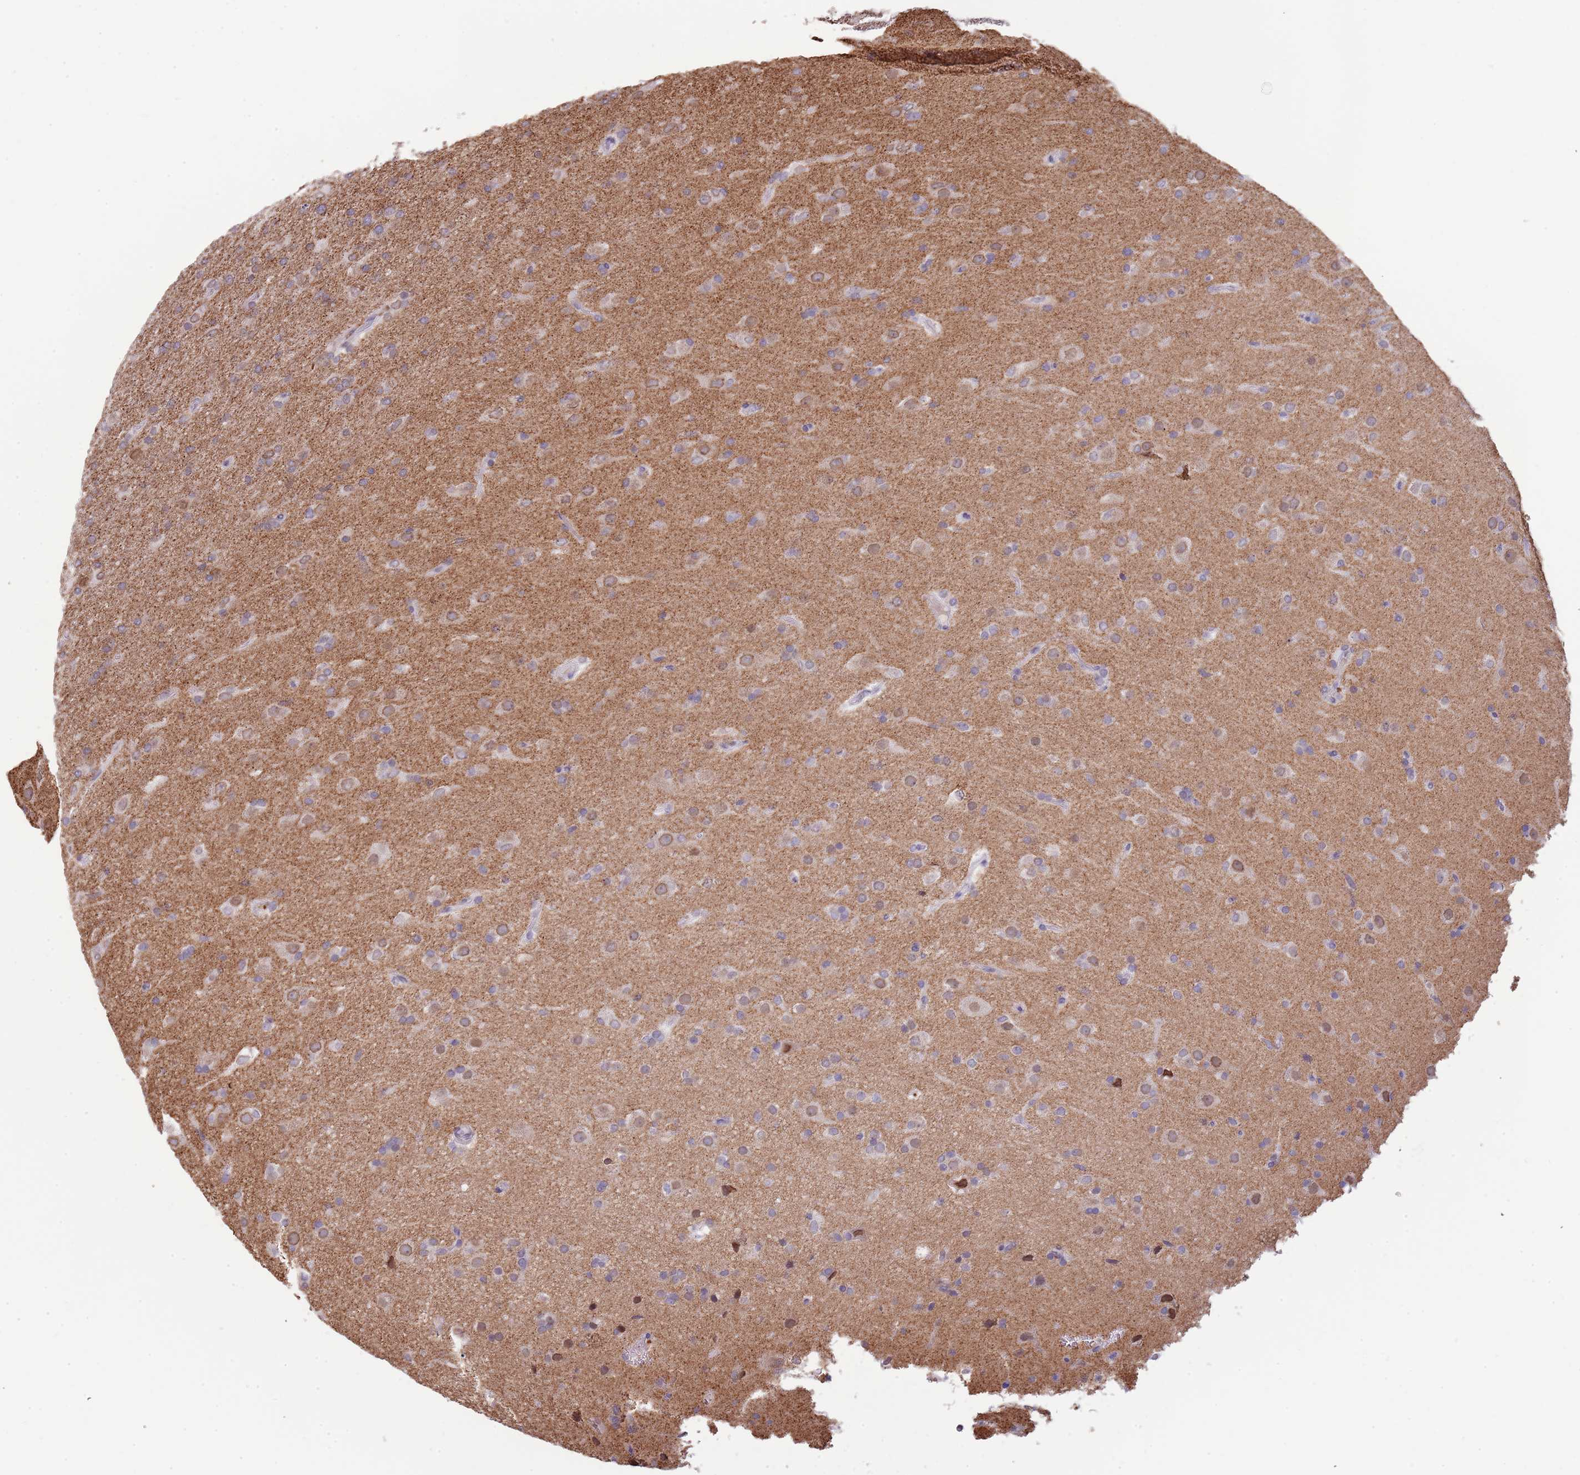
{"staining": {"intensity": "negative", "quantity": "none", "location": "none"}, "tissue": "glioma", "cell_type": "Tumor cells", "image_type": "cancer", "snomed": [{"axis": "morphology", "description": "Glioma, malignant, Low grade"}, {"axis": "topography", "description": "Brain"}], "caption": "This is an IHC micrograph of human malignant low-grade glioma. There is no staining in tumor cells.", "gene": "KLHDC2", "patient": {"sex": "male", "age": 65}}